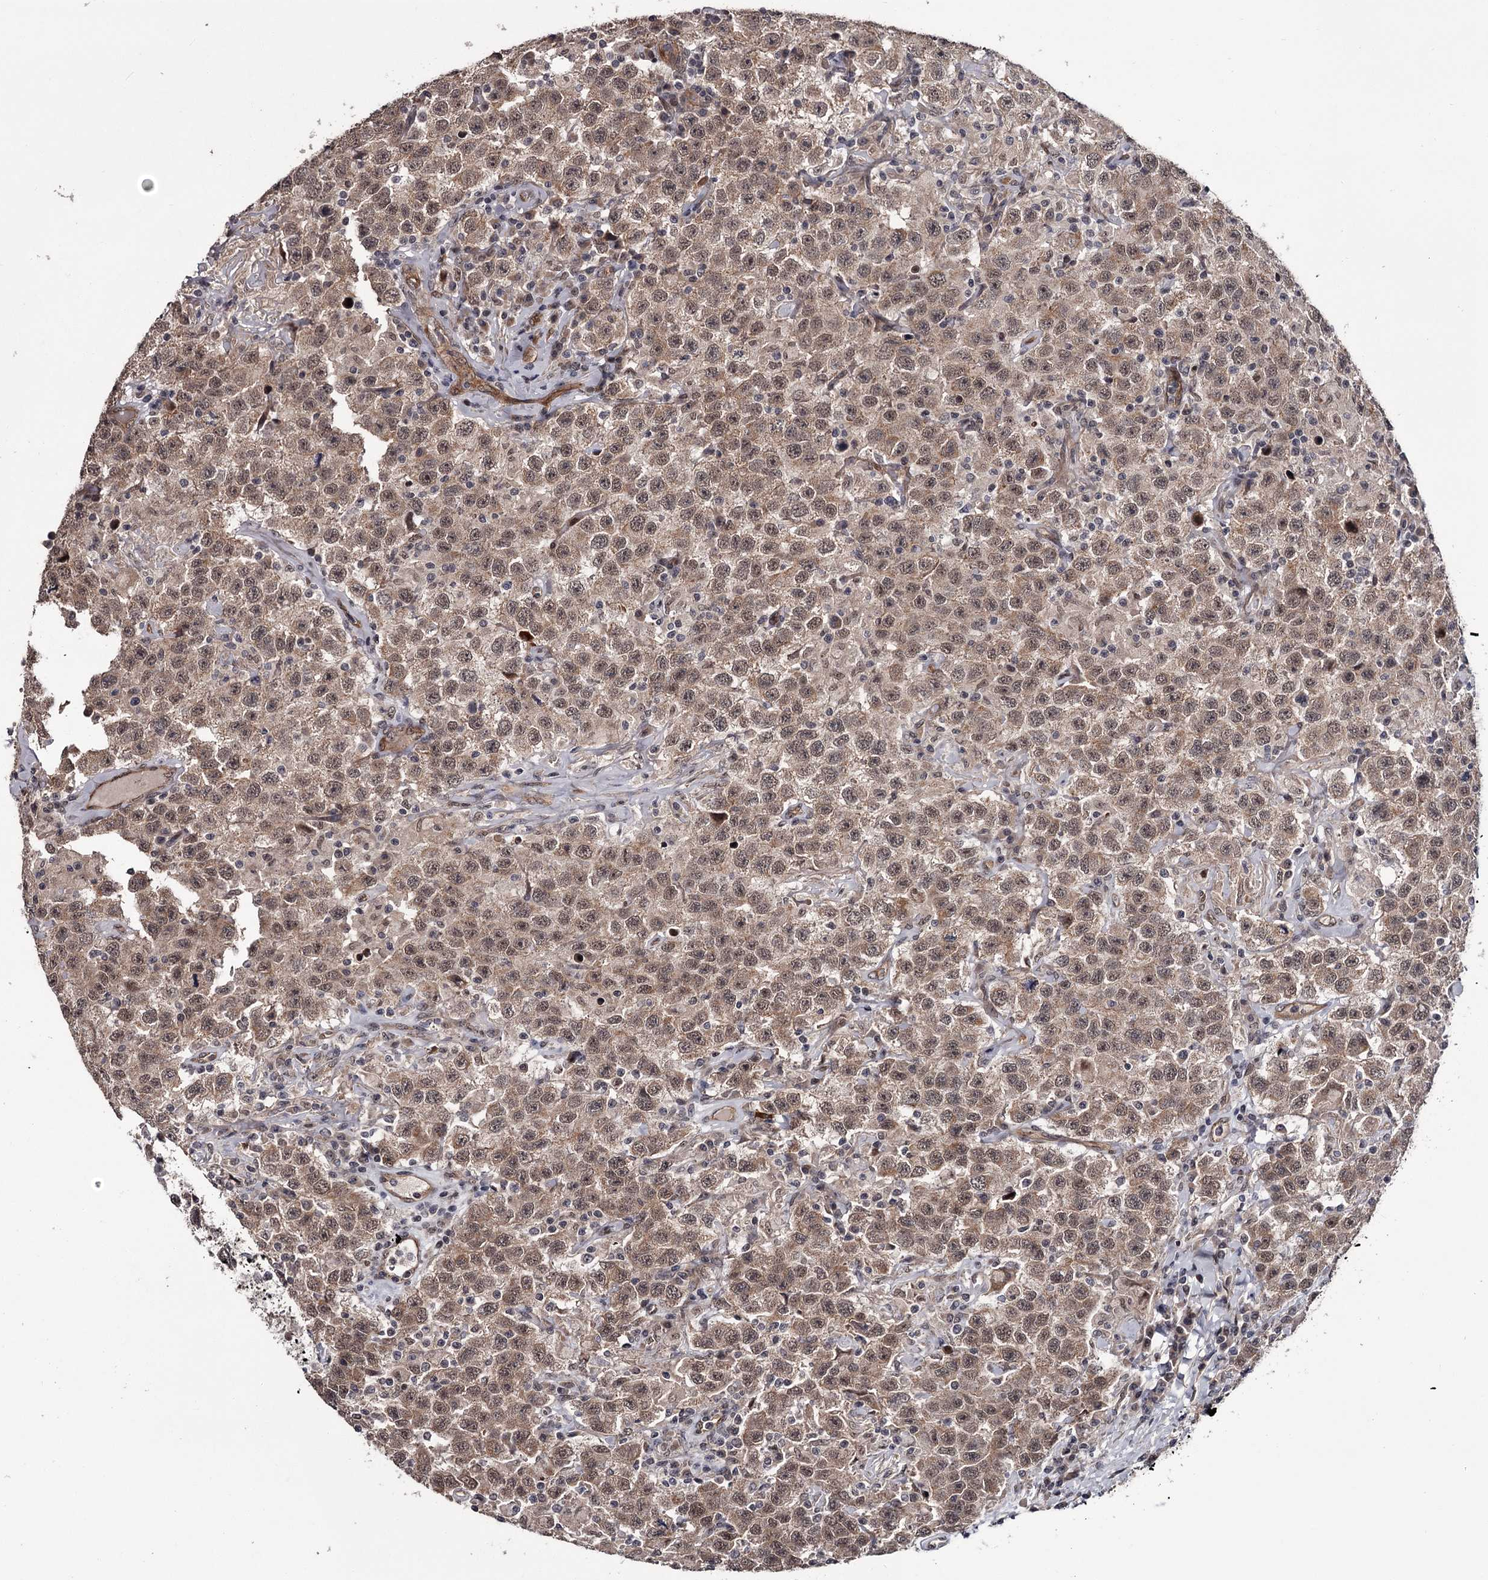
{"staining": {"intensity": "moderate", "quantity": ">75%", "location": "cytoplasmic/membranous,nuclear"}, "tissue": "testis cancer", "cell_type": "Tumor cells", "image_type": "cancer", "snomed": [{"axis": "morphology", "description": "Seminoma, NOS"}, {"axis": "topography", "description": "Testis"}], "caption": "Immunohistochemistry of testis cancer displays medium levels of moderate cytoplasmic/membranous and nuclear expression in about >75% of tumor cells.", "gene": "CDC42EP2", "patient": {"sex": "male", "age": 41}}